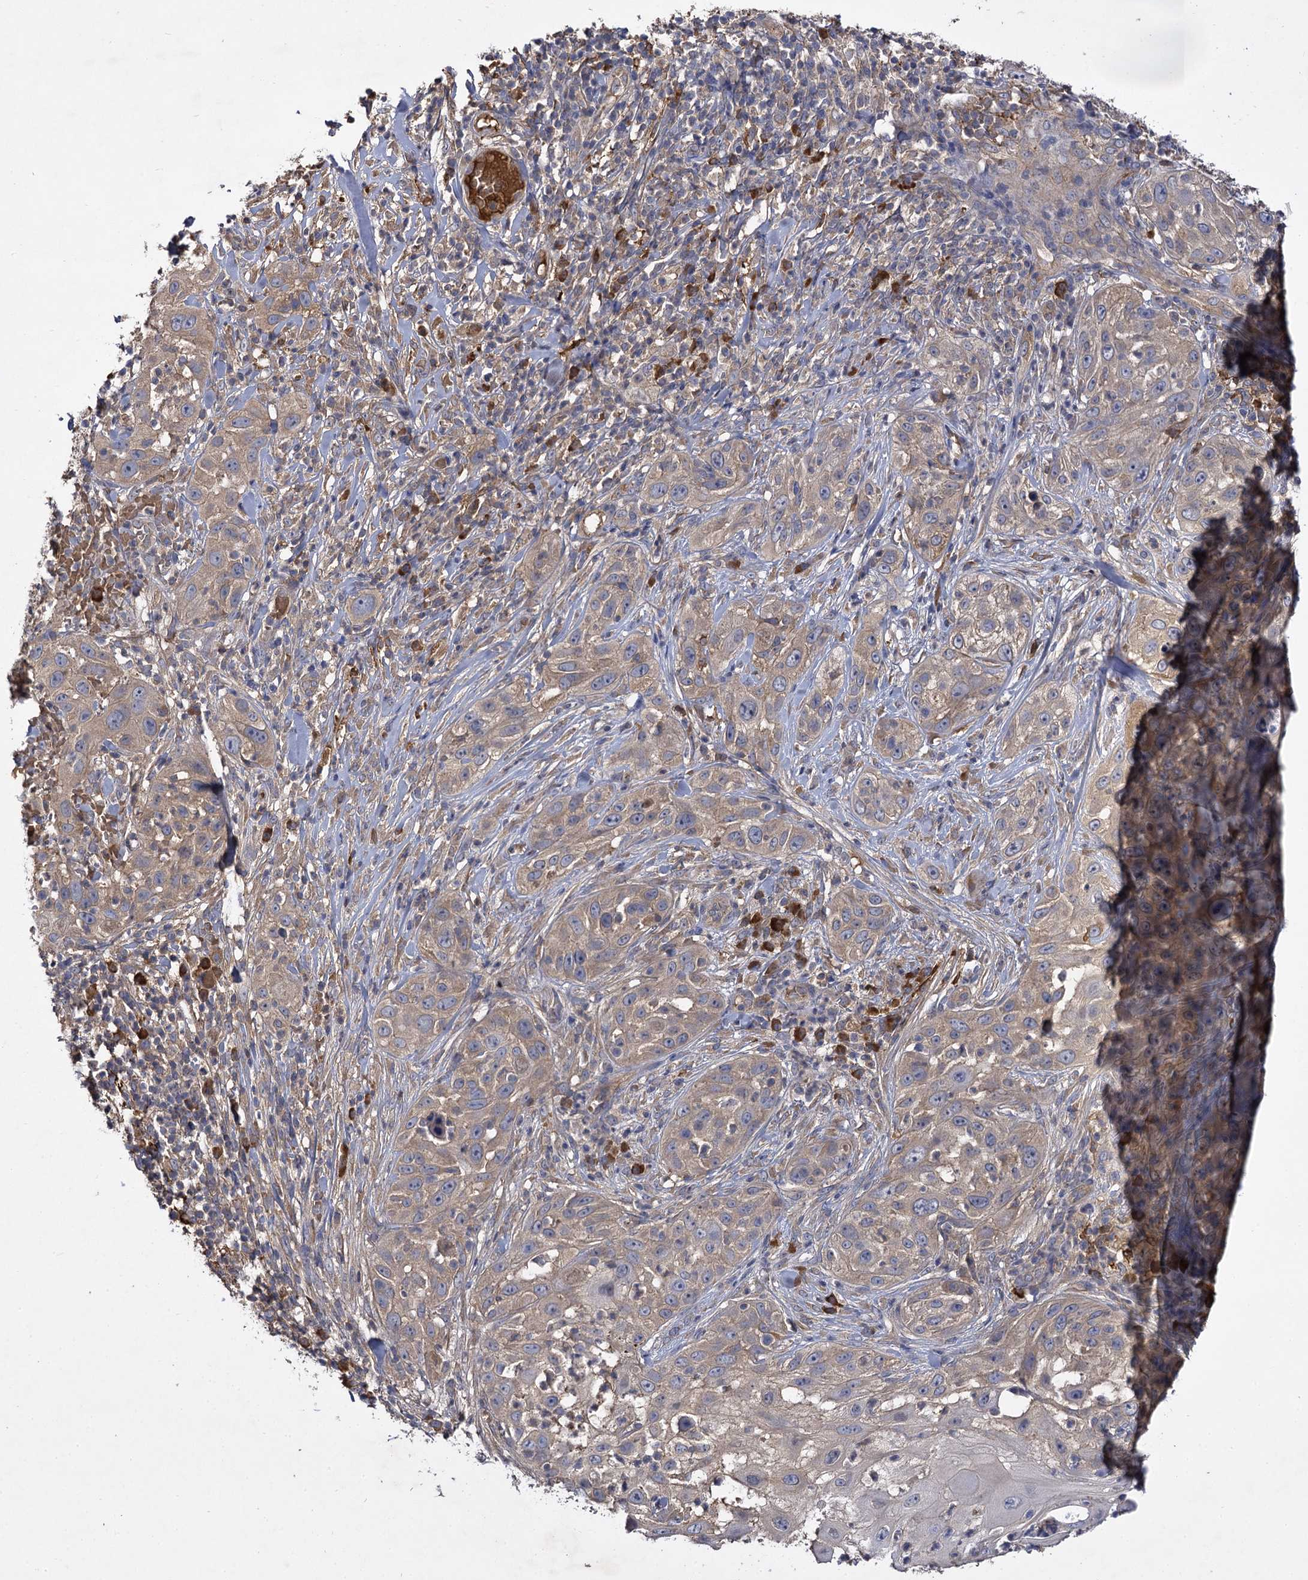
{"staining": {"intensity": "weak", "quantity": "<25%", "location": "cytoplasmic/membranous"}, "tissue": "skin cancer", "cell_type": "Tumor cells", "image_type": "cancer", "snomed": [{"axis": "morphology", "description": "Squamous cell carcinoma, NOS"}, {"axis": "topography", "description": "Skin"}], "caption": "There is no significant staining in tumor cells of skin squamous cell carcinoma. (Immunohistochemistry, brightfield microscopy, high magnification).", "gene": "USP50", "patient": {"sex": "female", "age": 44}}